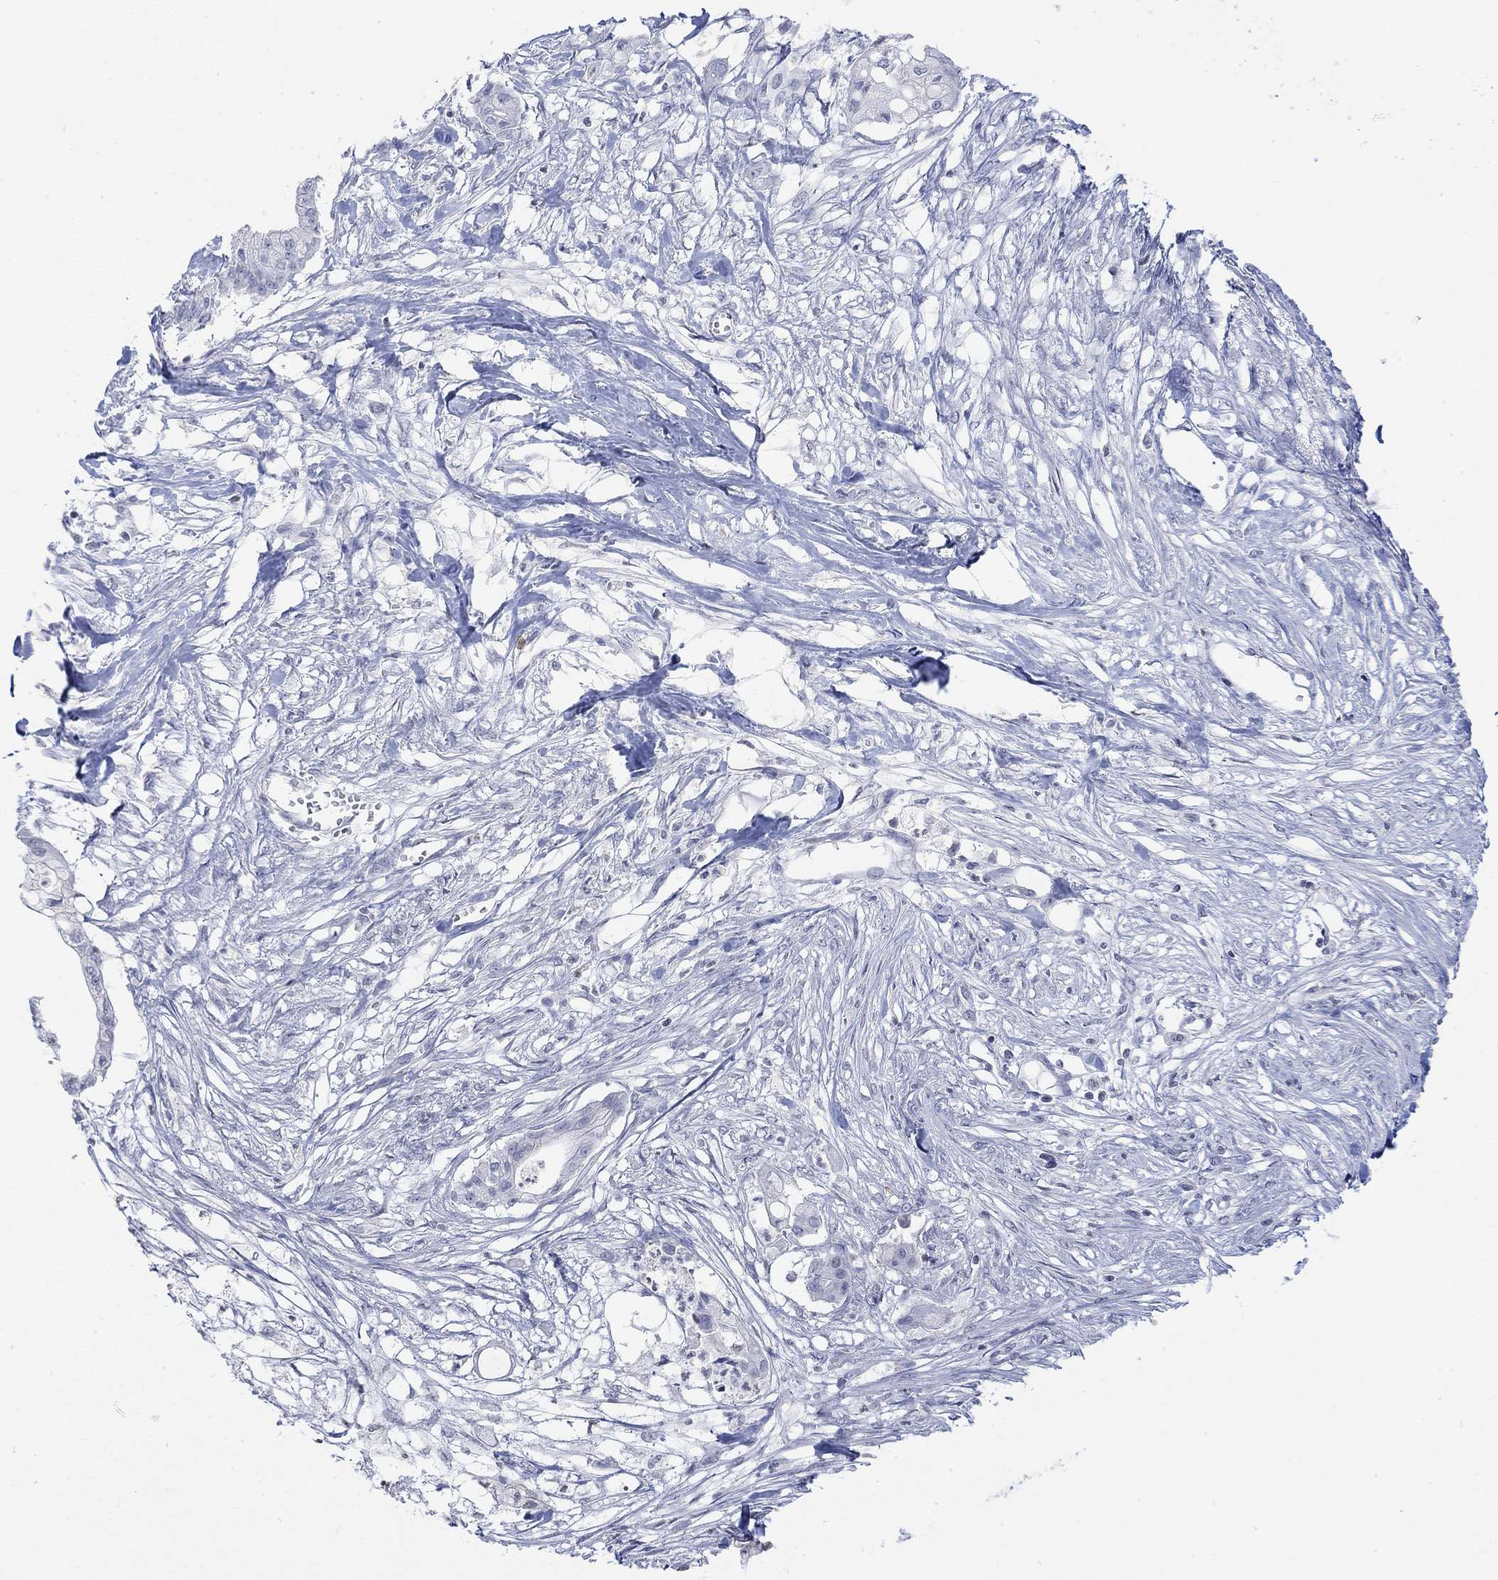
{"staining": {"intensity": "negative", "quantity": "none", "location": "none"}, "tissue": "pancreatic cancer", "cell_type": "Tumor cells", "image_type": "cancer", "snomed": [{"axis": "morphology", "description": "Normal tissue, NOS"}, {"axis": "morphology", "description": "Adenocarcinoma, NOS"}, {"axis": "topography", "description": "Pancreas"}], "caption": "IHC photomicrograph of neoplastic tissue: pancreatic cancer (adenocarcinoma) stained with DAB (3,3'-diaminobenzidine) displays no significant protein staining in tumor cells.", "gene": "TMEM255A", "patient": {"sex": "female", "age": 58}}